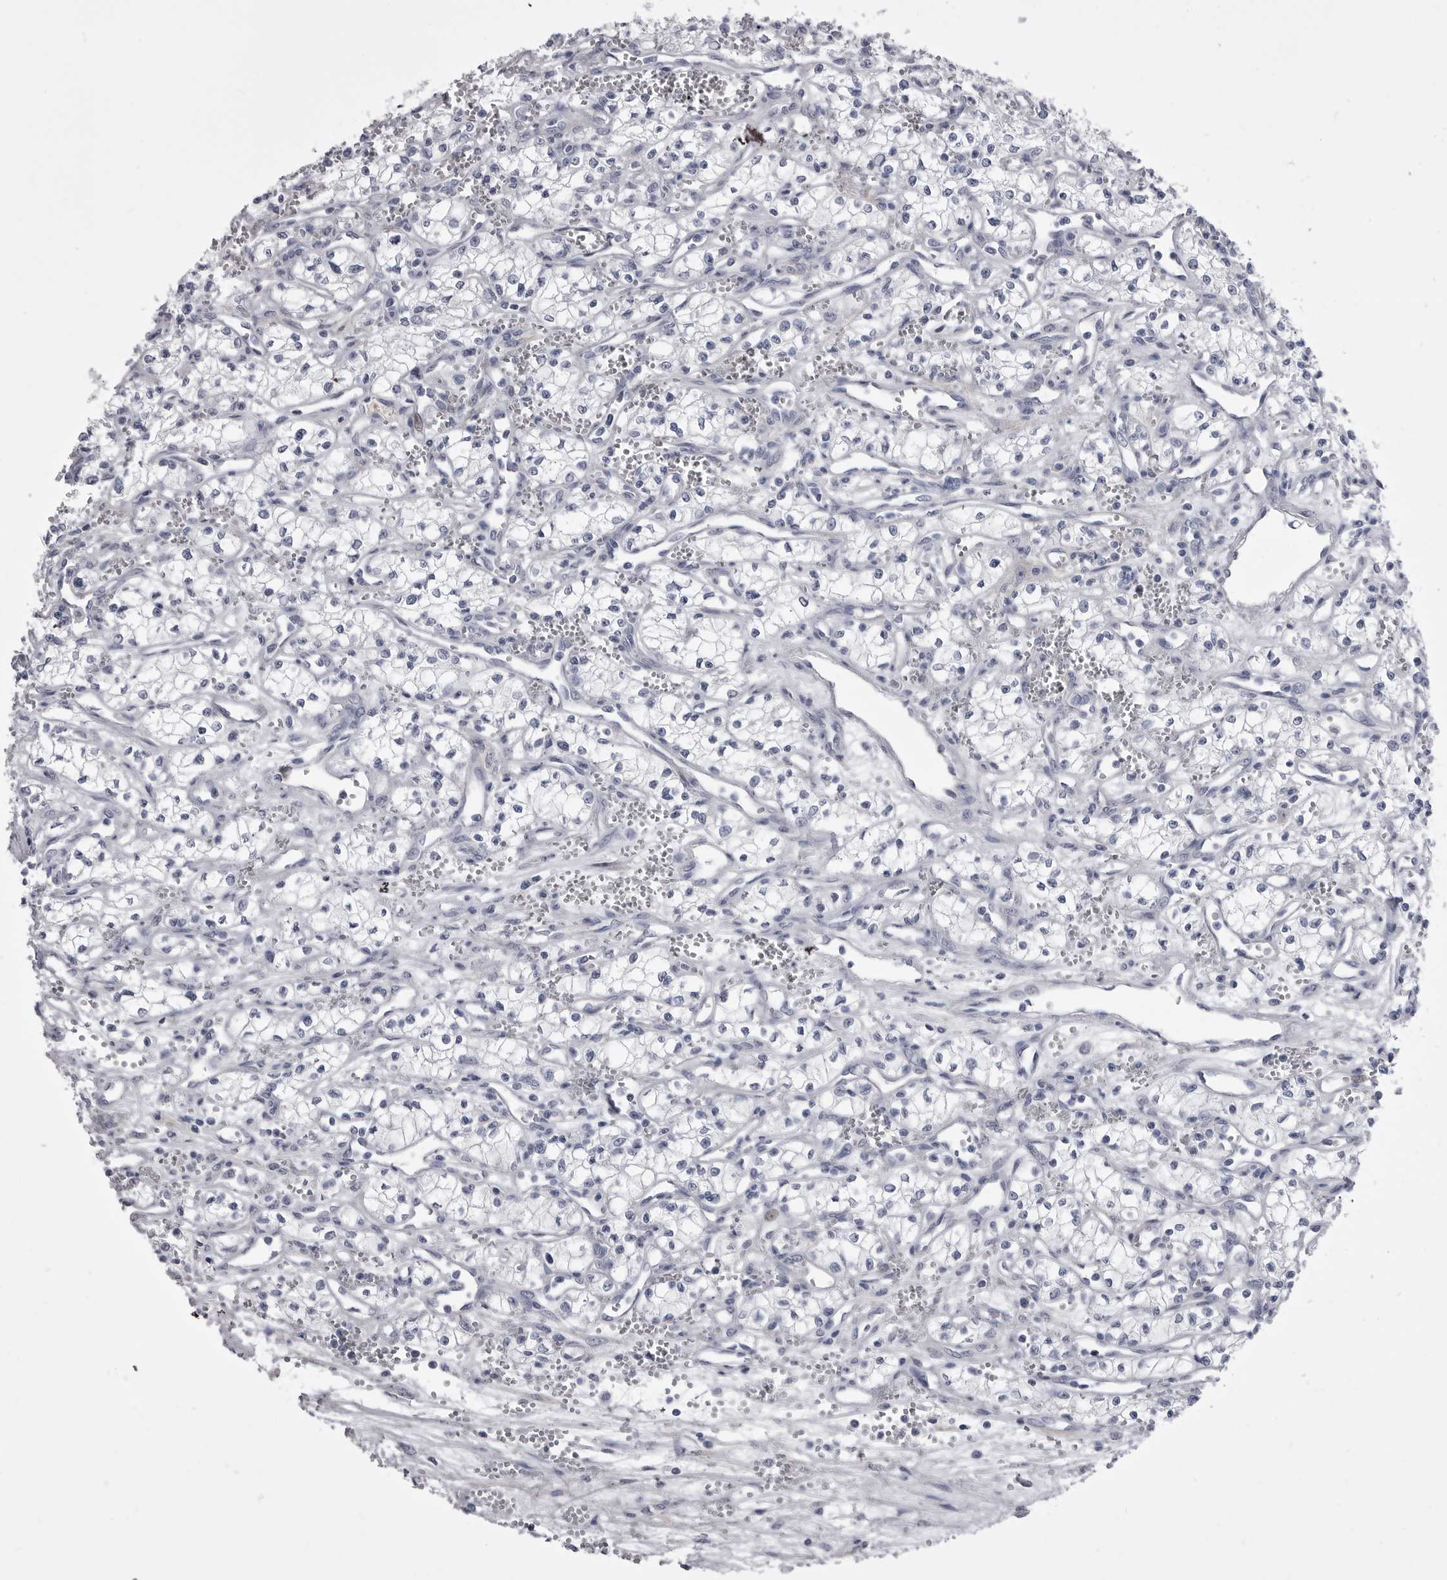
{"staining": {"intensity": "negative", "quantity": "none", "location": "none"}, "tissue": "renal cancer", "cell_type": "Tumor cells", "image_type": "cancer", "snomed": [{"axis": "morphology", "description": "Adenocarcinoma, NOS"}, {"axis": "topography", "description": "Kidney"}], "caption": "The image exhibits no significant staining in tumor cells of renal cancer (adenocarcinoma).", "gene": "ANK2", "patient": {"sex": "male", "age": 59}}